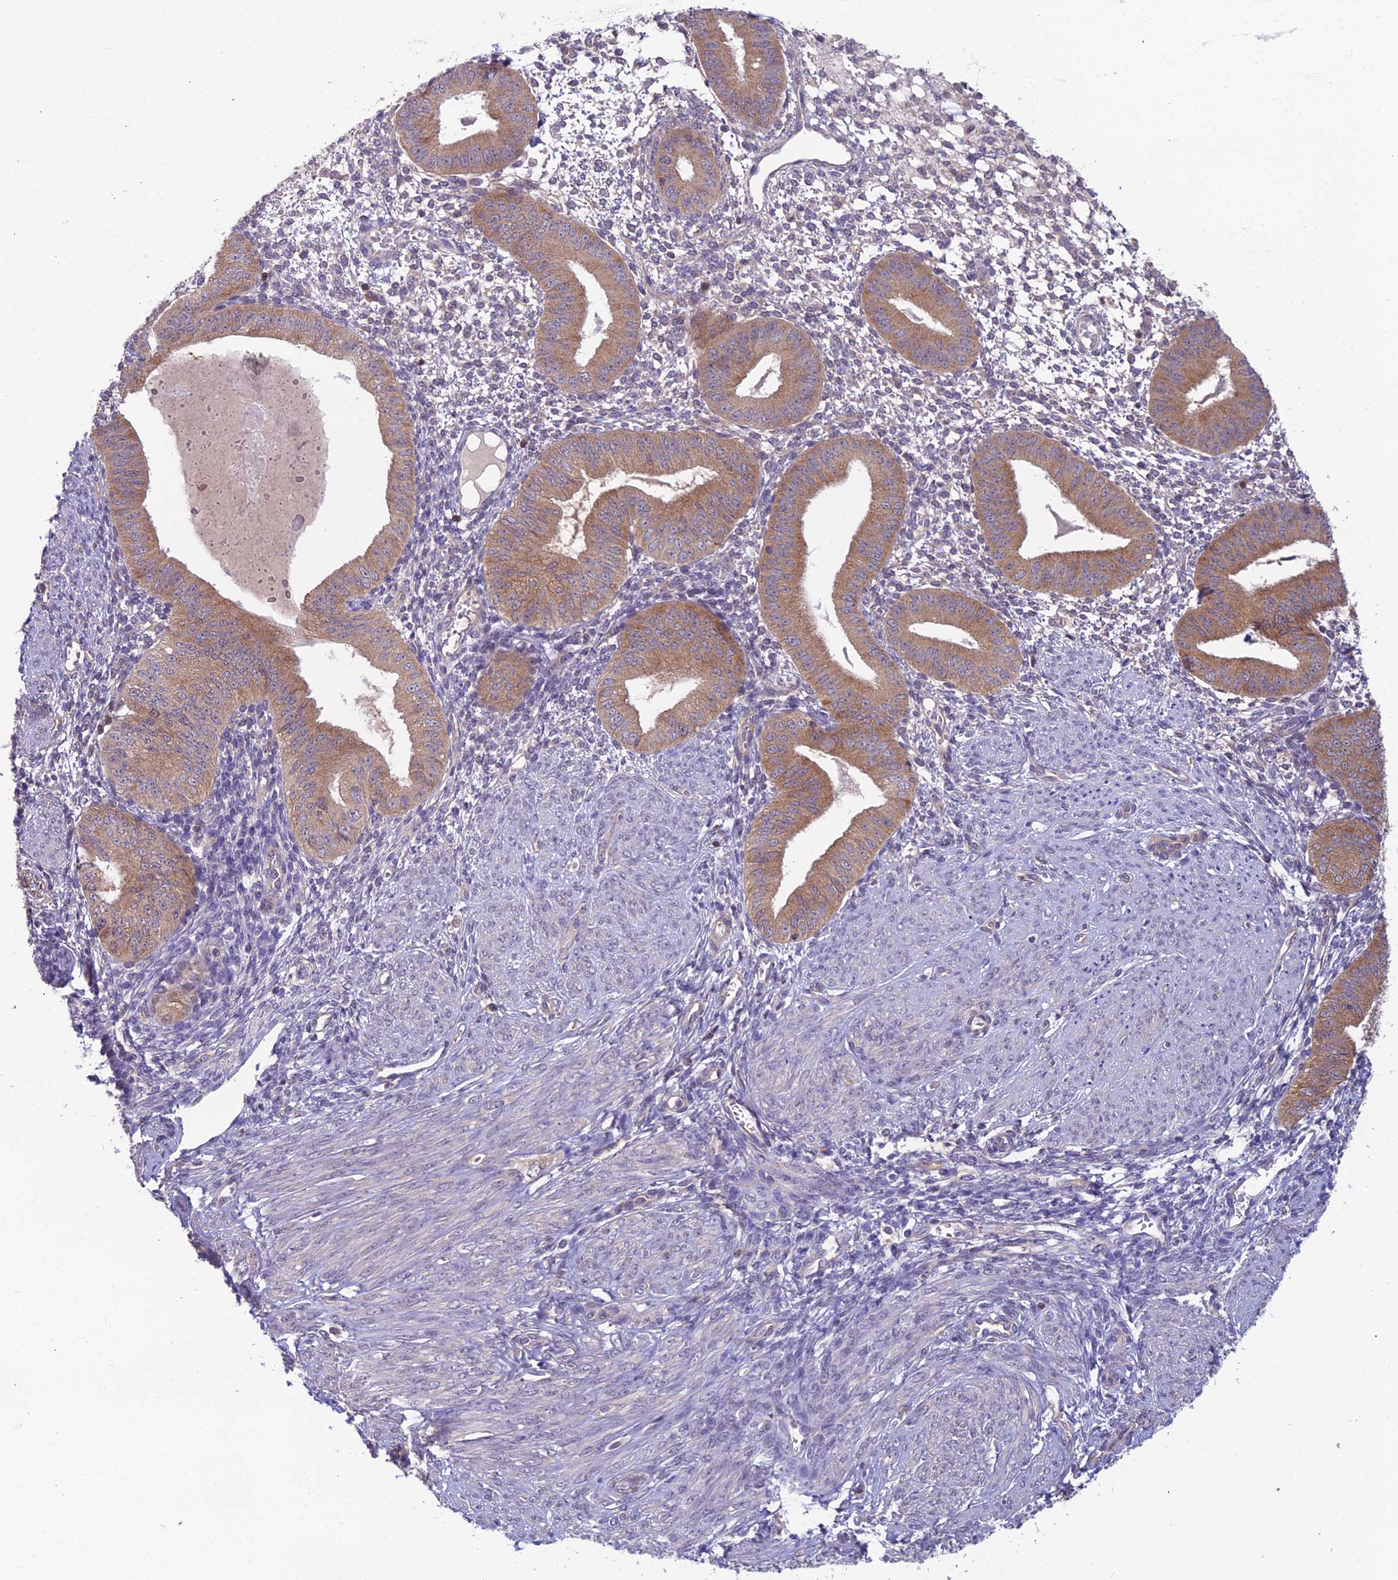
{"staining": {"intensity": "negative", "quantity": "none", "location": "none"}, "tissue": "endometrium", "cell_type": "Cells in endometrial stroma", "image_type": "normal", "snomed": [{"axis": "morphology", "description": "Normal tissue, NOS"}, {"axis": "topography", "description": "Endometrium"}], "caption": "There is no significant positivity in cells in endometrial stroma of endometrium. (IHC, brightfield microscopy, high magnification).", "gene": "MVD", "patient": {"sex": "female", "age": 49}}